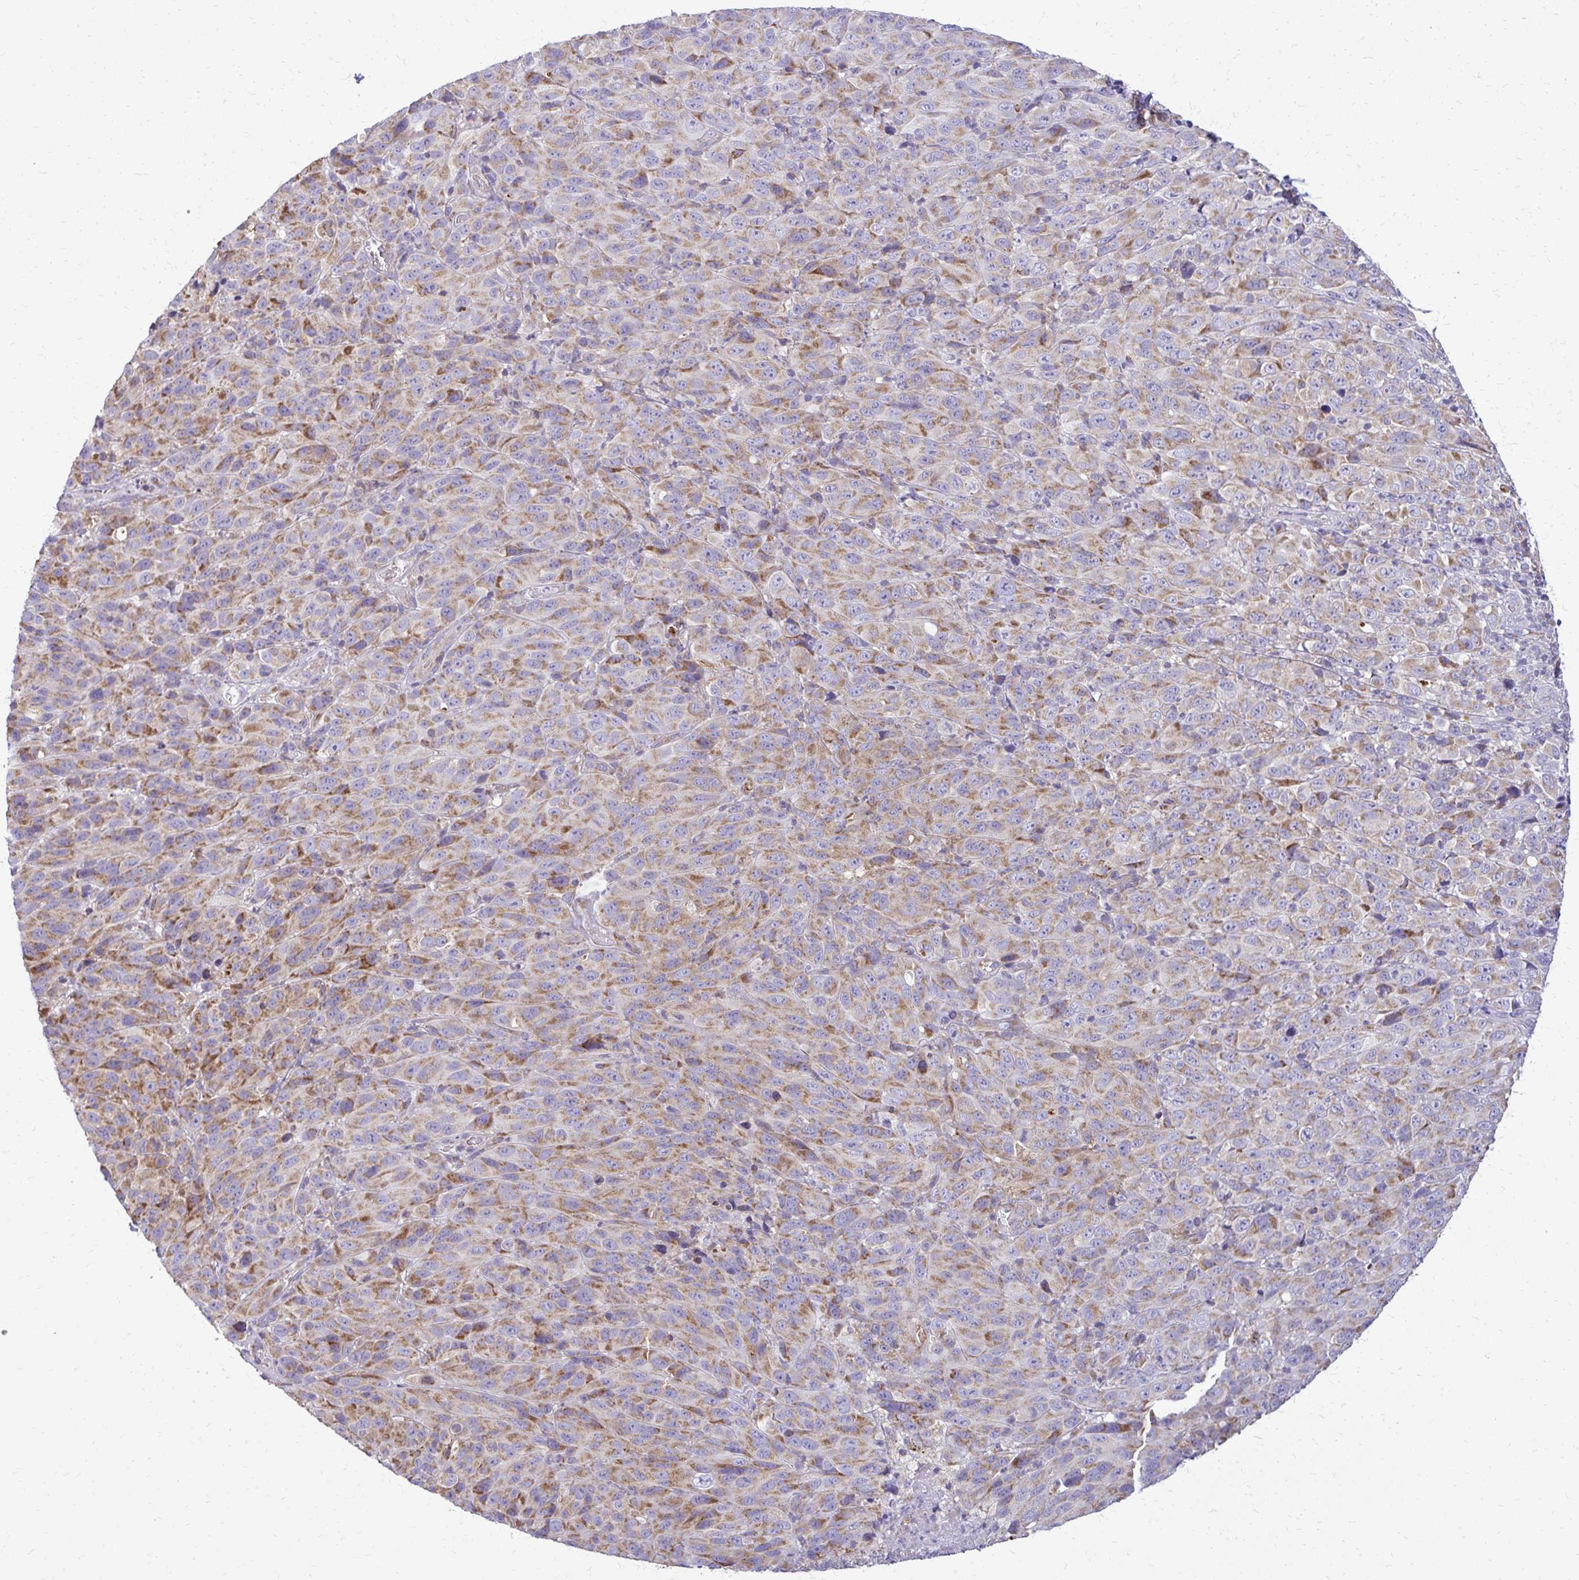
{"staining": {"intensity": "moderate", "quantity": ">75%", "location": "cytoplasmic/membranous"}, "tissue": "melanoma", "cell_type": "Tumor cells", "image_type": "cancer", "snomed": [{"axis": "morphology", "description": "Malignant melanoma, NOS"}, {"axis": "topography", "description": "Skin"}], "caption": "Immunohistochemistry (IHC) of human melanoma shows medium levels of moderate cytoplasmic/membranous expression in approximately >75% of tumor cells. Immunohistochemistry stains the protein of interest in brown and the nuclei are stained blue.", "gene": "IFIT1", "patient": {"sex": "male", "age": 85}}